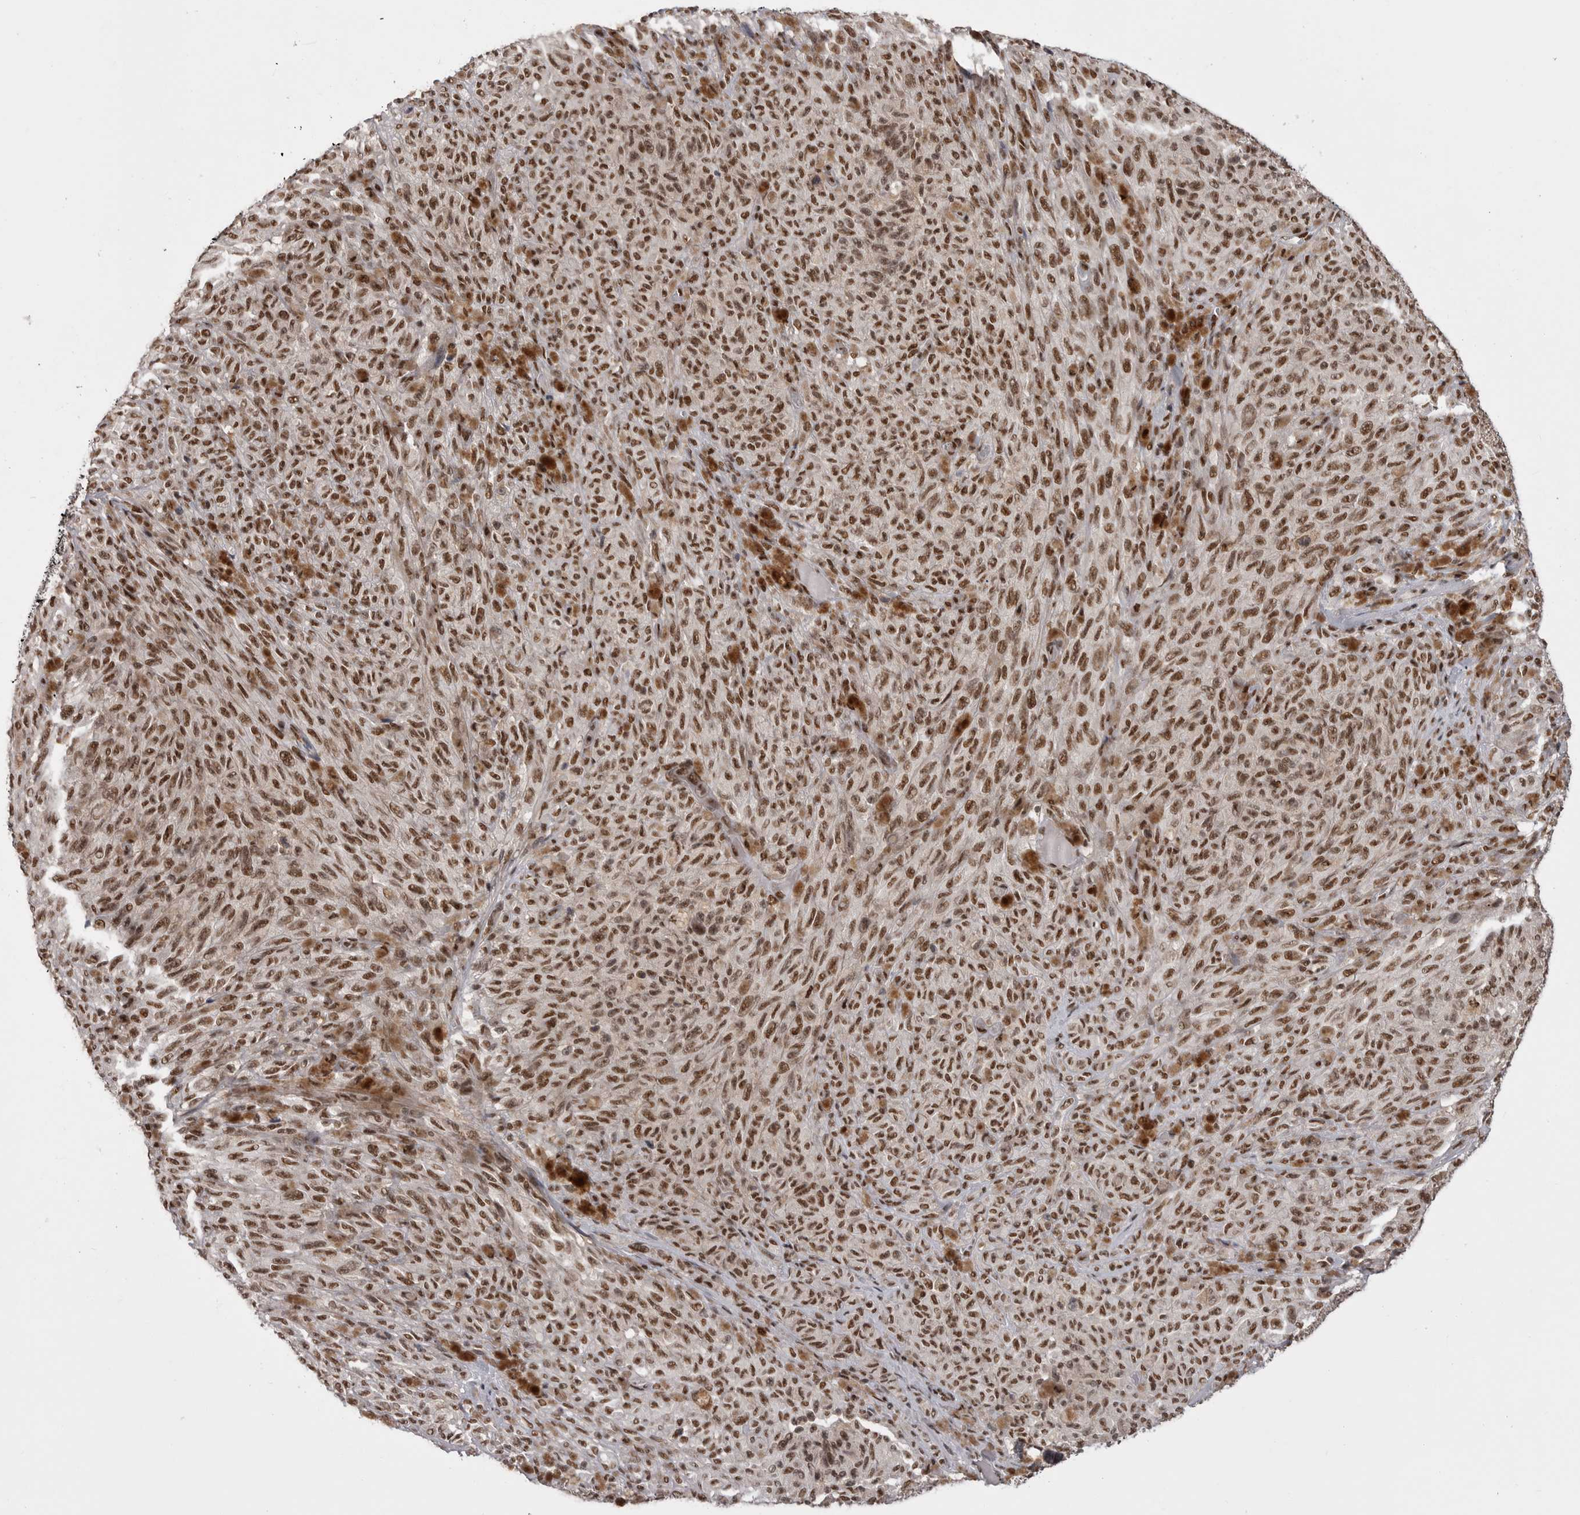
{"staining": {"intensity": "strong", "quantity": ">75%", "location": "nuclear"}, "tissue": "melanoma", "cell_type": "Tumor cells", "image_type": "cancer", "snomed": [{"axis": "morphology", "description": "Malignant melanoma, NOS"}, {"axis": "topography", "description": "Skin"}], "caption": "About >75% of tumor cells in human melanoma display strong nuclear protein expression as visualized by brown immunohistochemical staining.", "gene": "PPP1R8", "patient": {"sex": "female", "age": 82}}